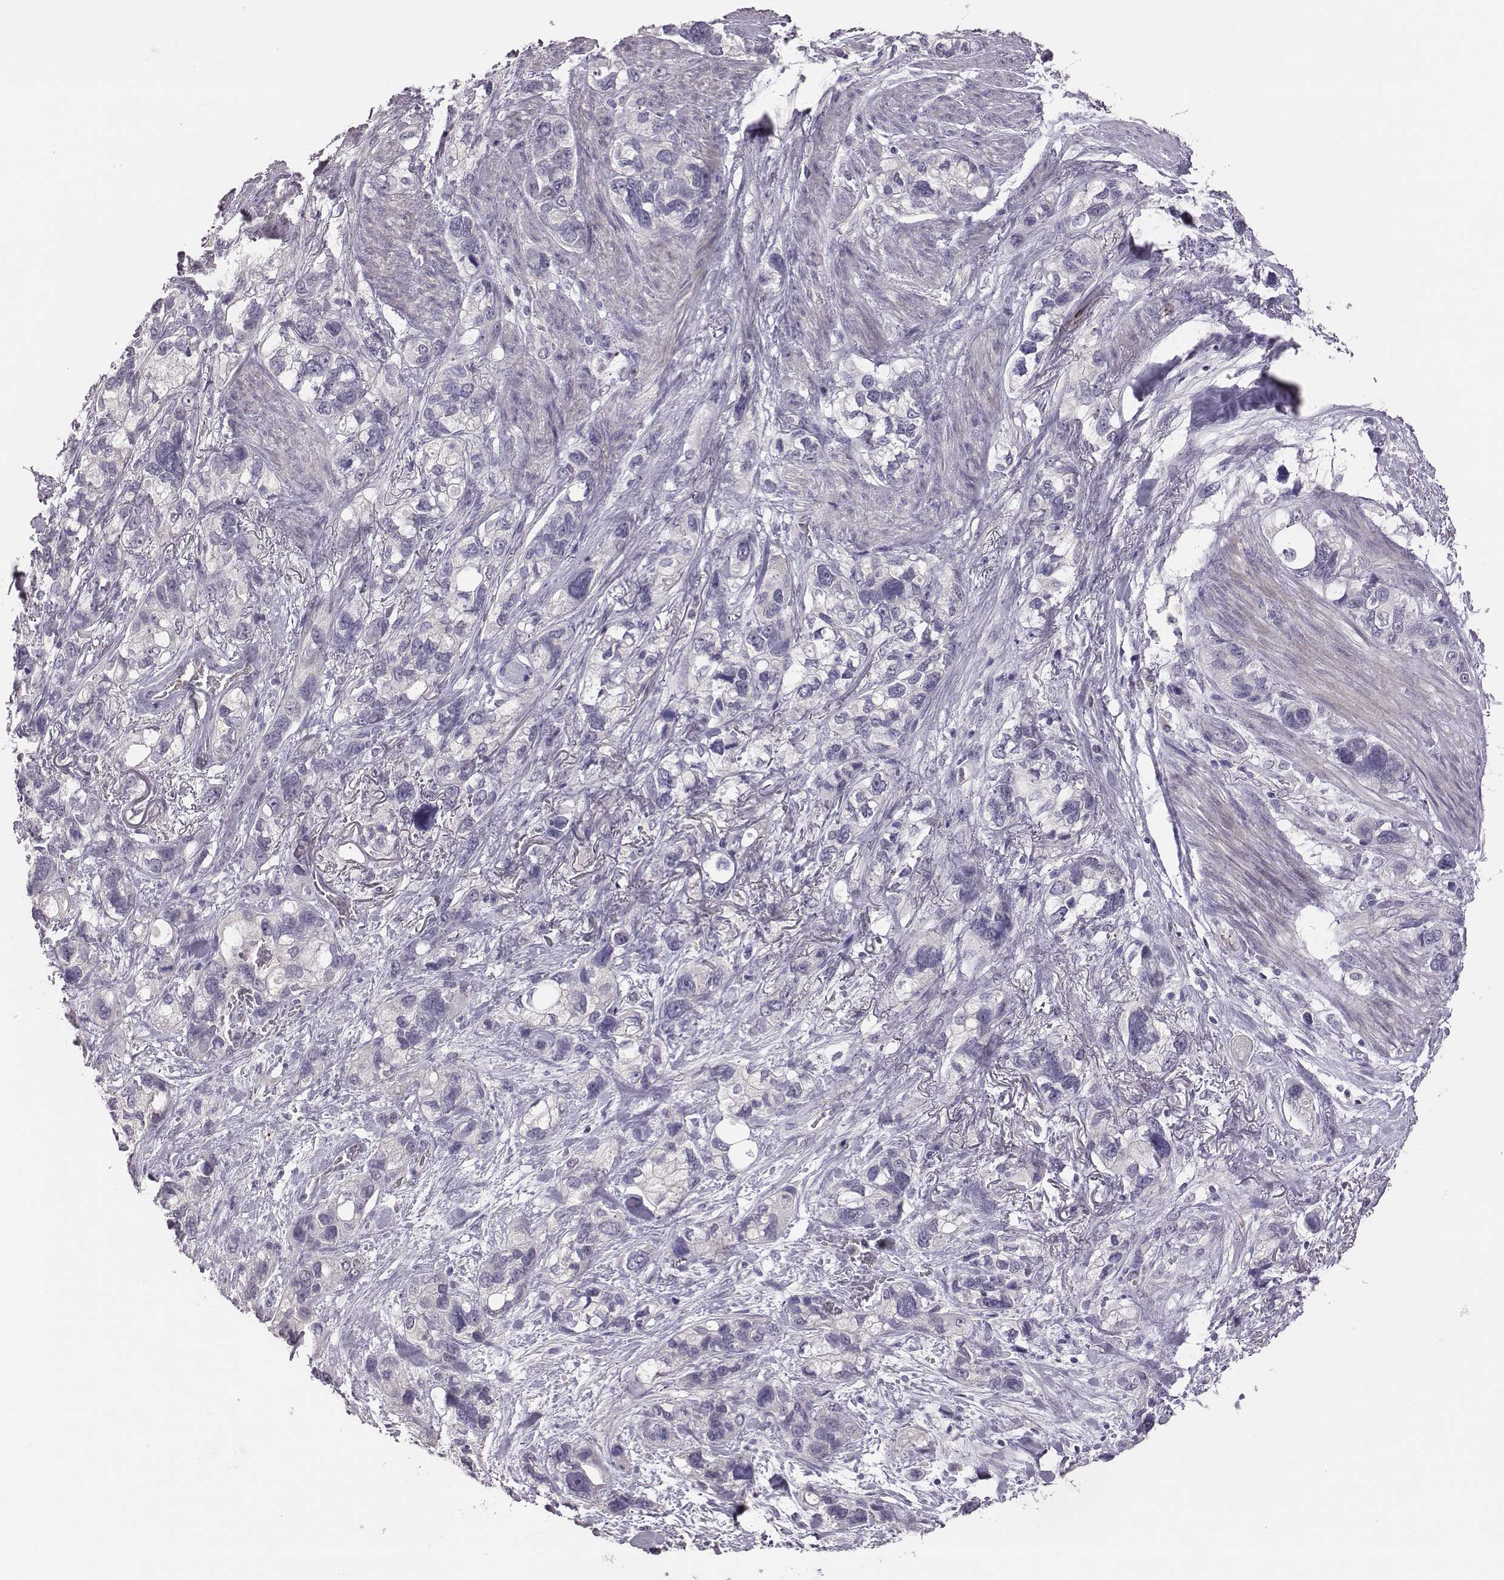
{"staining": {"intensity": "negative", "quantity": "none", "location": "none"}, "tissue": "stomach cancer", "cell_type": "Tumor cells", "image_type": "cancer", "snomed": [{"axis": "morphology", "description": "Adenocarcinoma, NOS"}, {"axis": "topography", "description": "Stomach, upper"}], "caption": "High magnification brightfield microscopy of stomach cancer stained with DAB (3,3'-diaminobenzidine) (brown) and counterstained with hematoxylin (blue): tumor cells show no significant expression.", "gene": "KMO", "patient": {"sex": "female", "age": 81}}